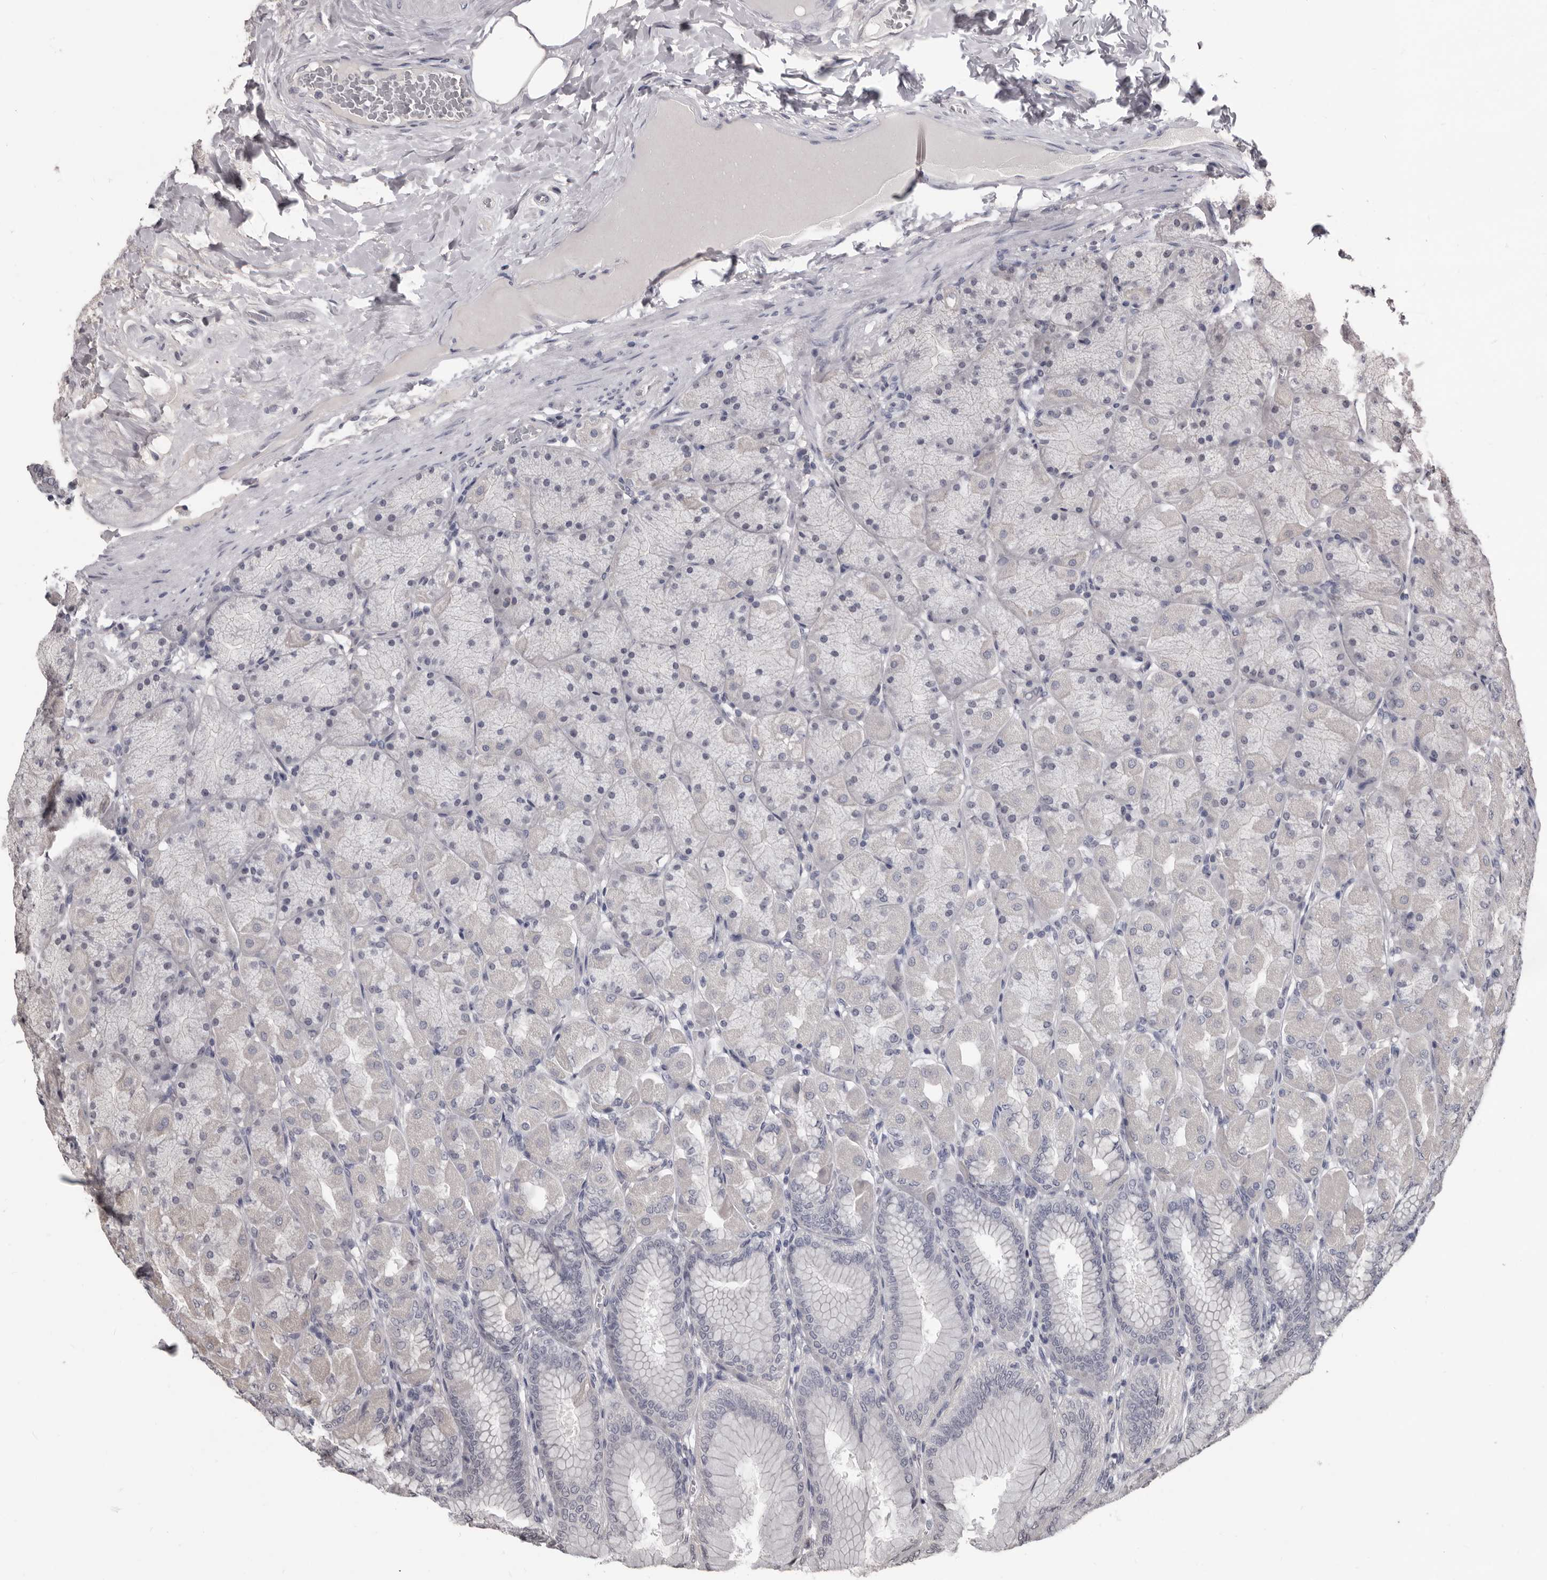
{"staining": {"intensity": "negative", "quantity": "none", "location": "none"}, "tissue": "stomach", "cell_type": "Glandular cells", "image_type": "normal", "snomed": [{"axis": "morphology", "description": "Normal tissue, NOS"}, {"axis": "topography", "description": "Stomach, upper"}], "caption": "Glandular cells show no significant protein positivity in normal stomach.", "gene": "AHR", "patient": {"sex": "female", "age": 56}}